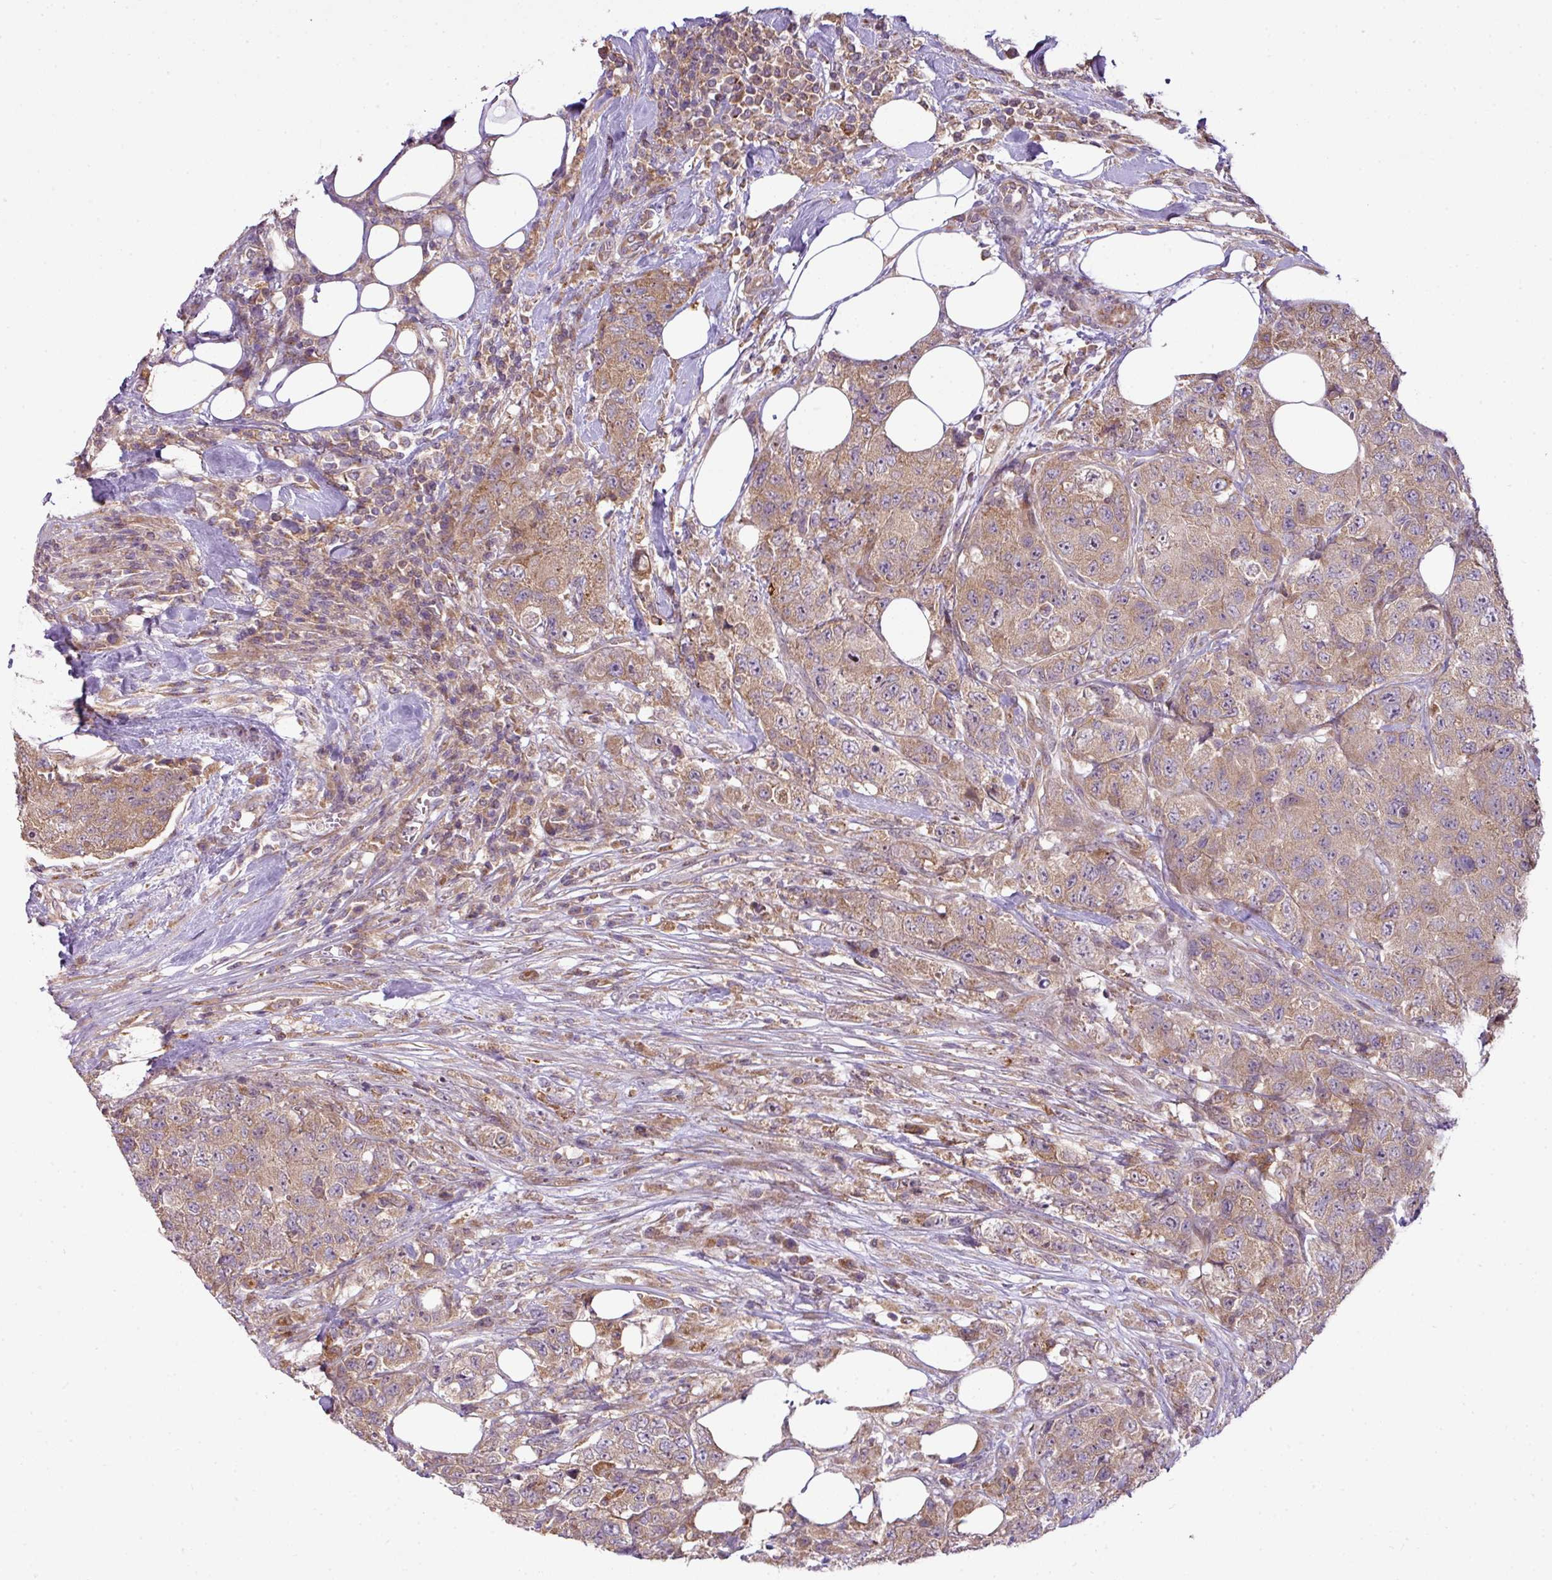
{"staining": {"intensity": "weak", "quantity": ">75%", "location": "cytoplasmic/membranous"}, "tissue": "urothelial cancer", "cell_type": "Tumor cells", "image_type": "cancer", "snomed": [{"axis": "morphology", "description": "Urothelial carcinoma, High grade"}, {"axis": "topography", "description": "Urinary bladder"}], "caption": "Urothelial carcinoma (high-grade) was stained to show a protein in brown. There is low levels of weak cytoplasmic/membranous staining in about >75% of tumor cells. (IHC, brightfield microscopy, high magnification).", "gene": "COX18", "patient": {"sex": "female", "age": 78}}